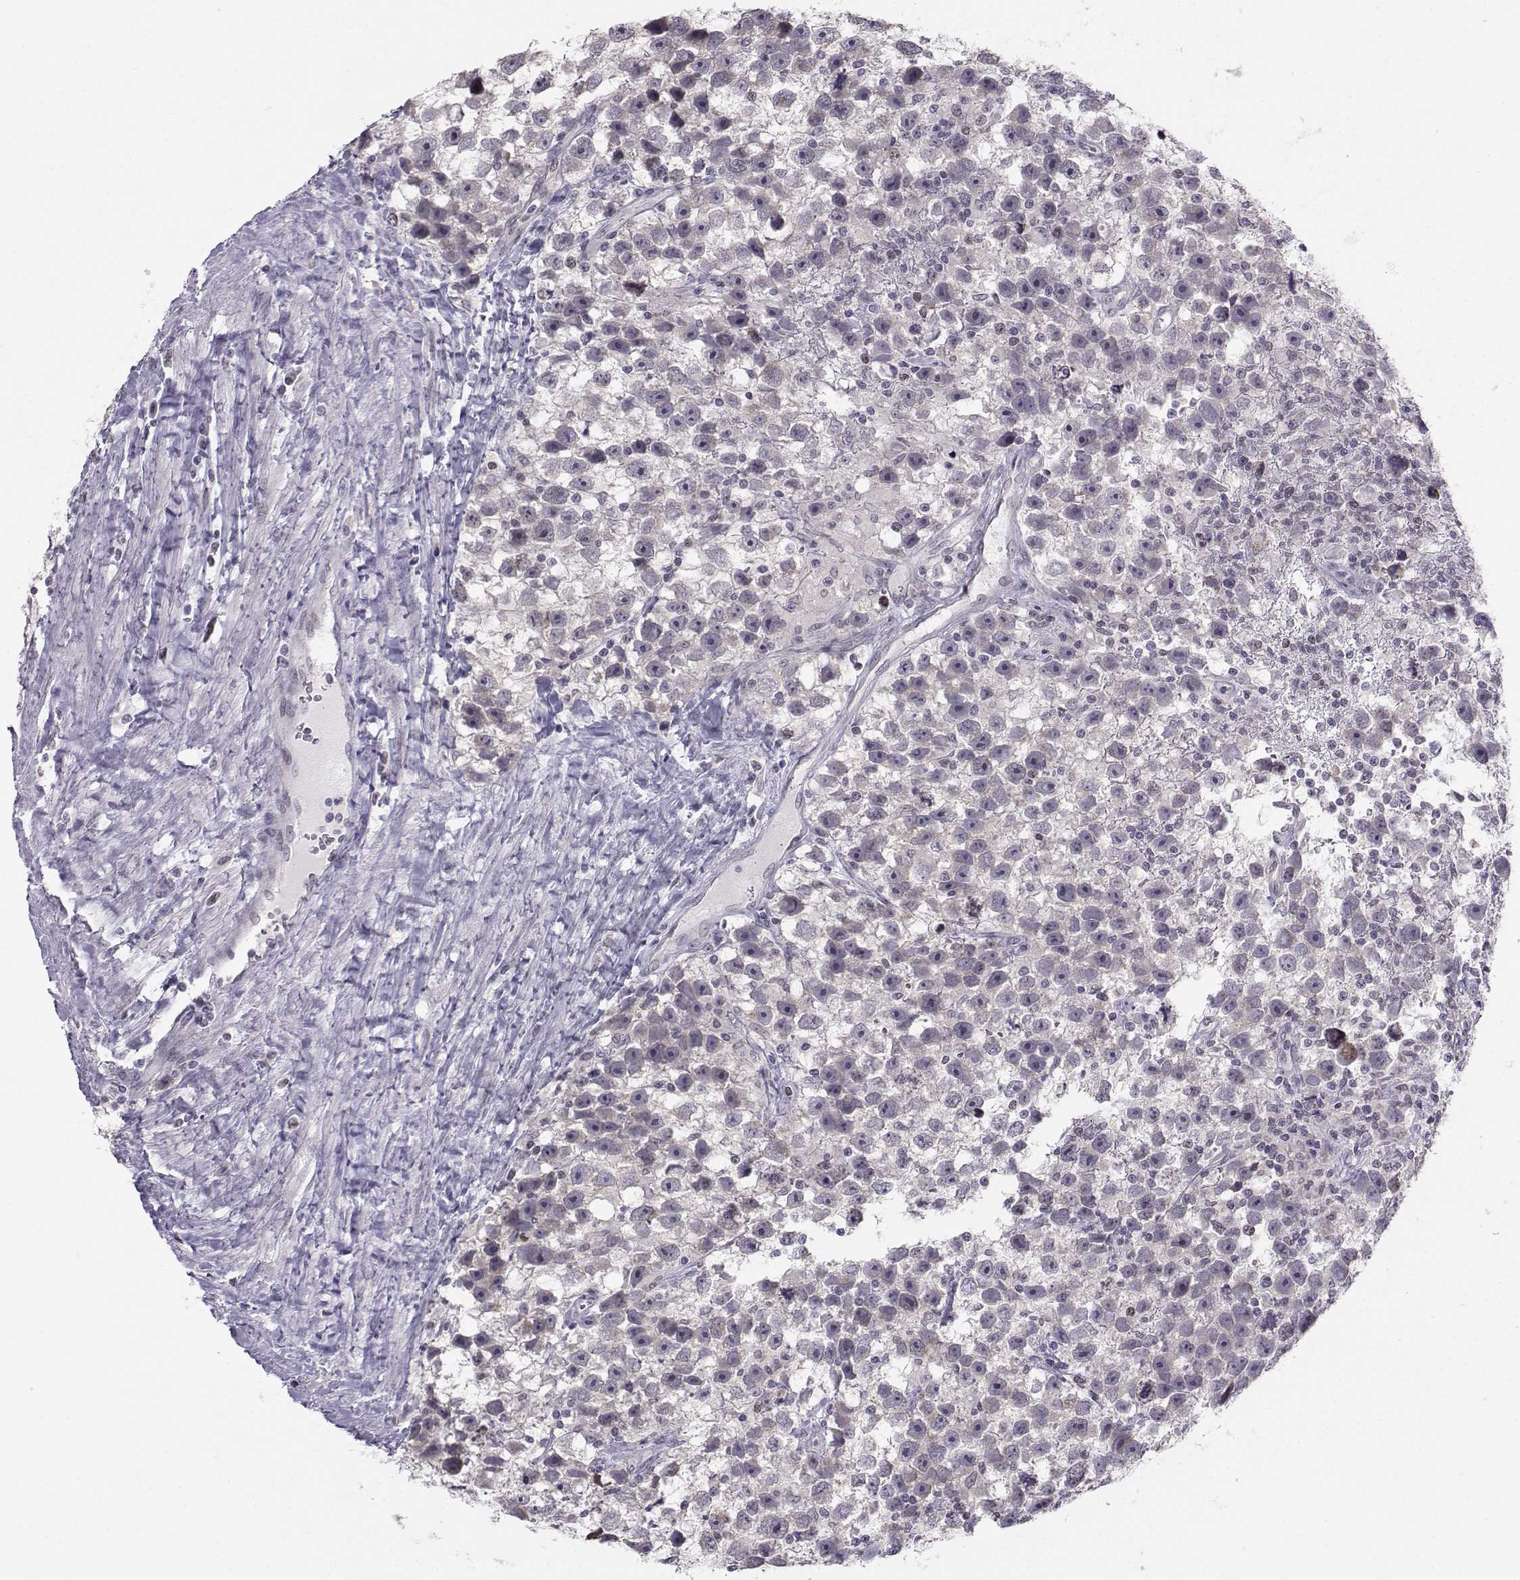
{"staining": {"intensity": "negative", "quantity": "none", "location": "none"}, "tissue": "testis cancer", "cell_type": "Tumor cells", "image_type": "cancer", "snomed": [{"axis": "morphology", "description": "Seminoma, NOS"}, {"axis": "topography", "description": "Testis"}], "caption": "This is an immunohistochemistry (IHC) histopathology image of human testis seminoma. There is no expression in tumor cells.", "gene": "LRP8", "patient": {"sex": "male", "age": 43}}